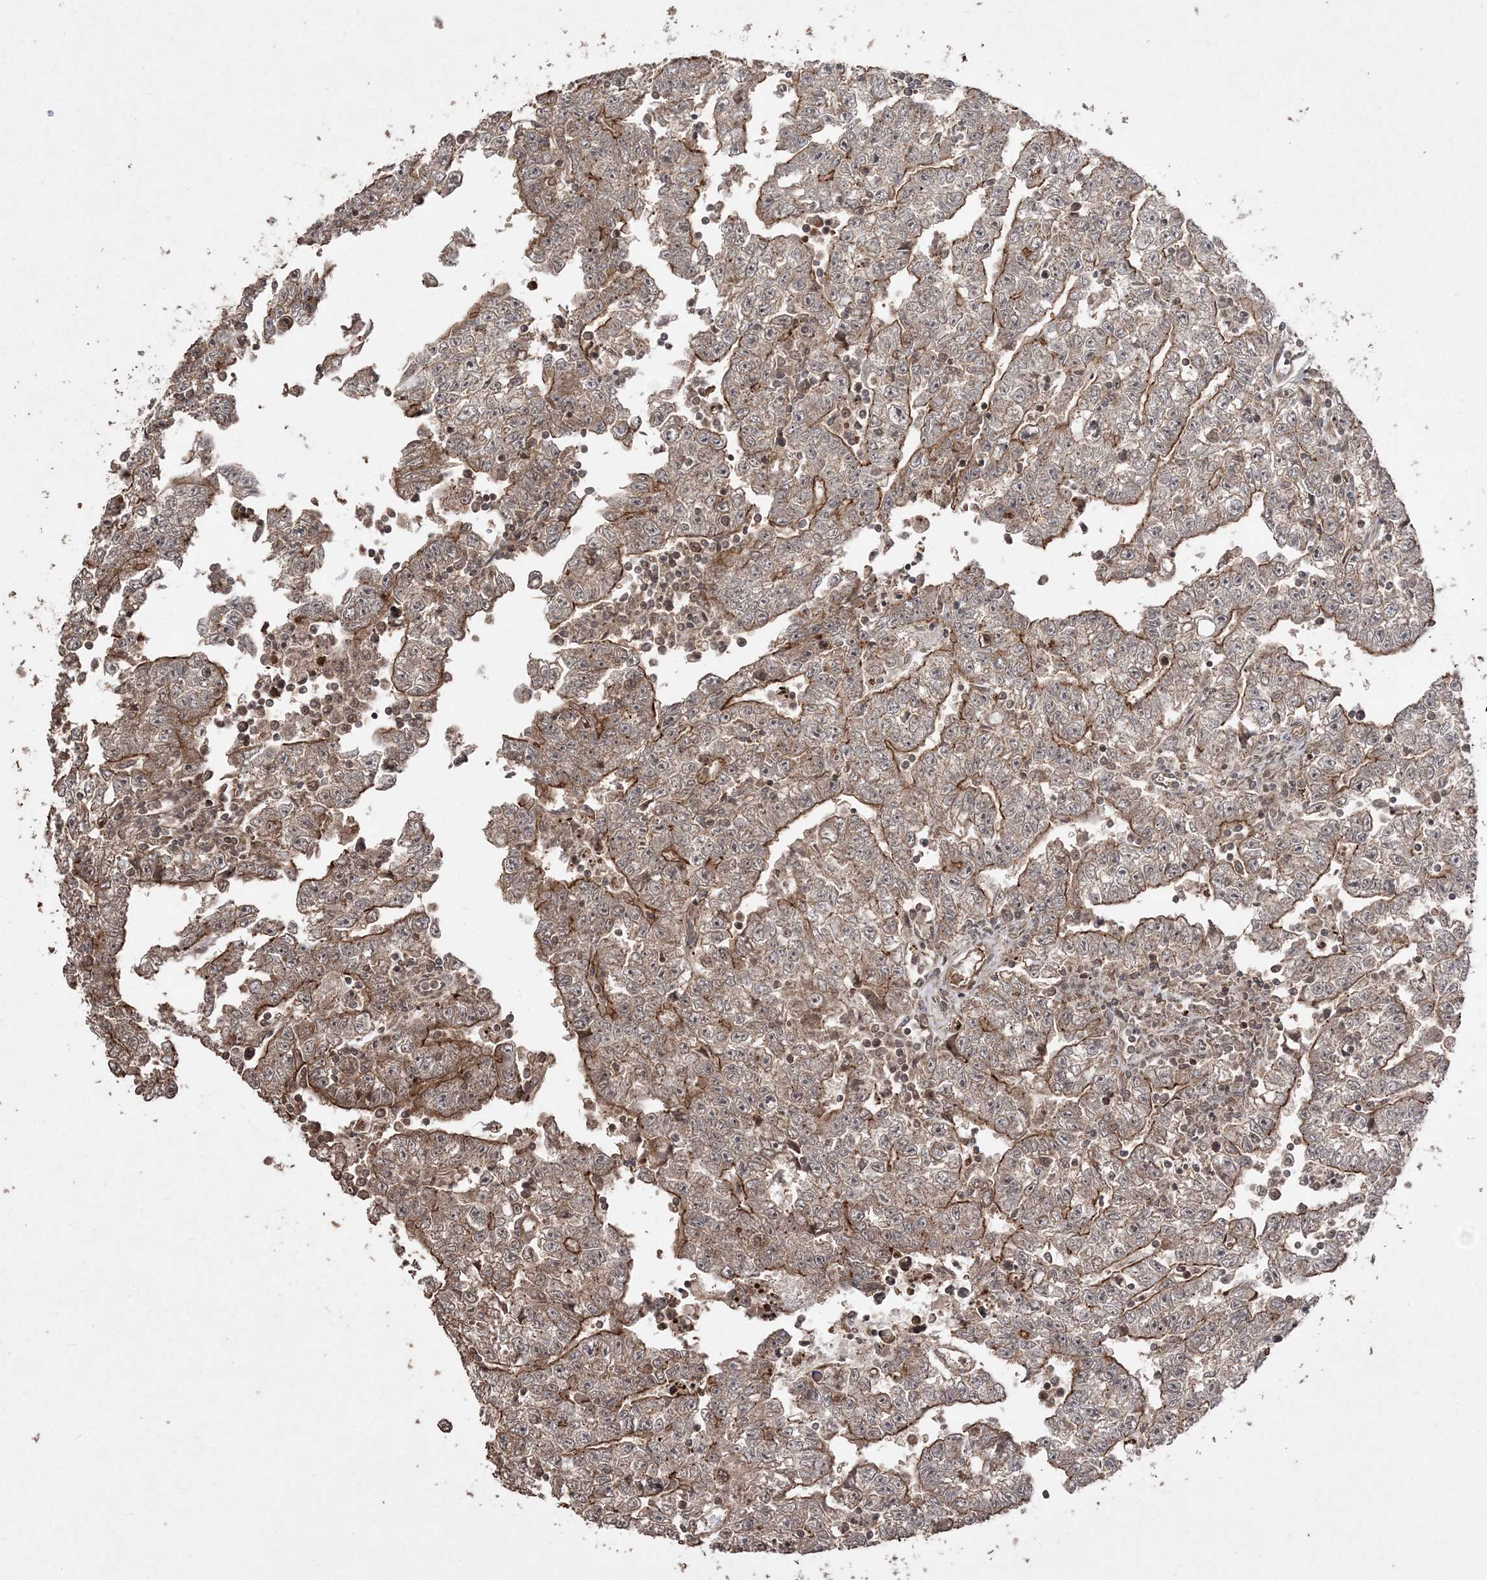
{"staining": {"intensity": "moderate", "quantity": ">75%", "location": "cytoplasmic/membranous"}, "tissue": "testis cancer", "cell_type": "Tumor cells", "image_type": "cancer", "snomed": [{"axis": "morphology", "description": "Carcinoma, Embryonal, NOS"}, {"axis": "topography", "description": "Testis"}], "caption": "High-power microscopy captured an immunohistochemistry (IHC) histopathology image of testis embryonal carcinoma, revealing moderate cytoplasmic/membranous positivity in approximately >75% of tumor cells.", "gene": "EHHADH", "patient": {"sex": "male", "age": 25}}